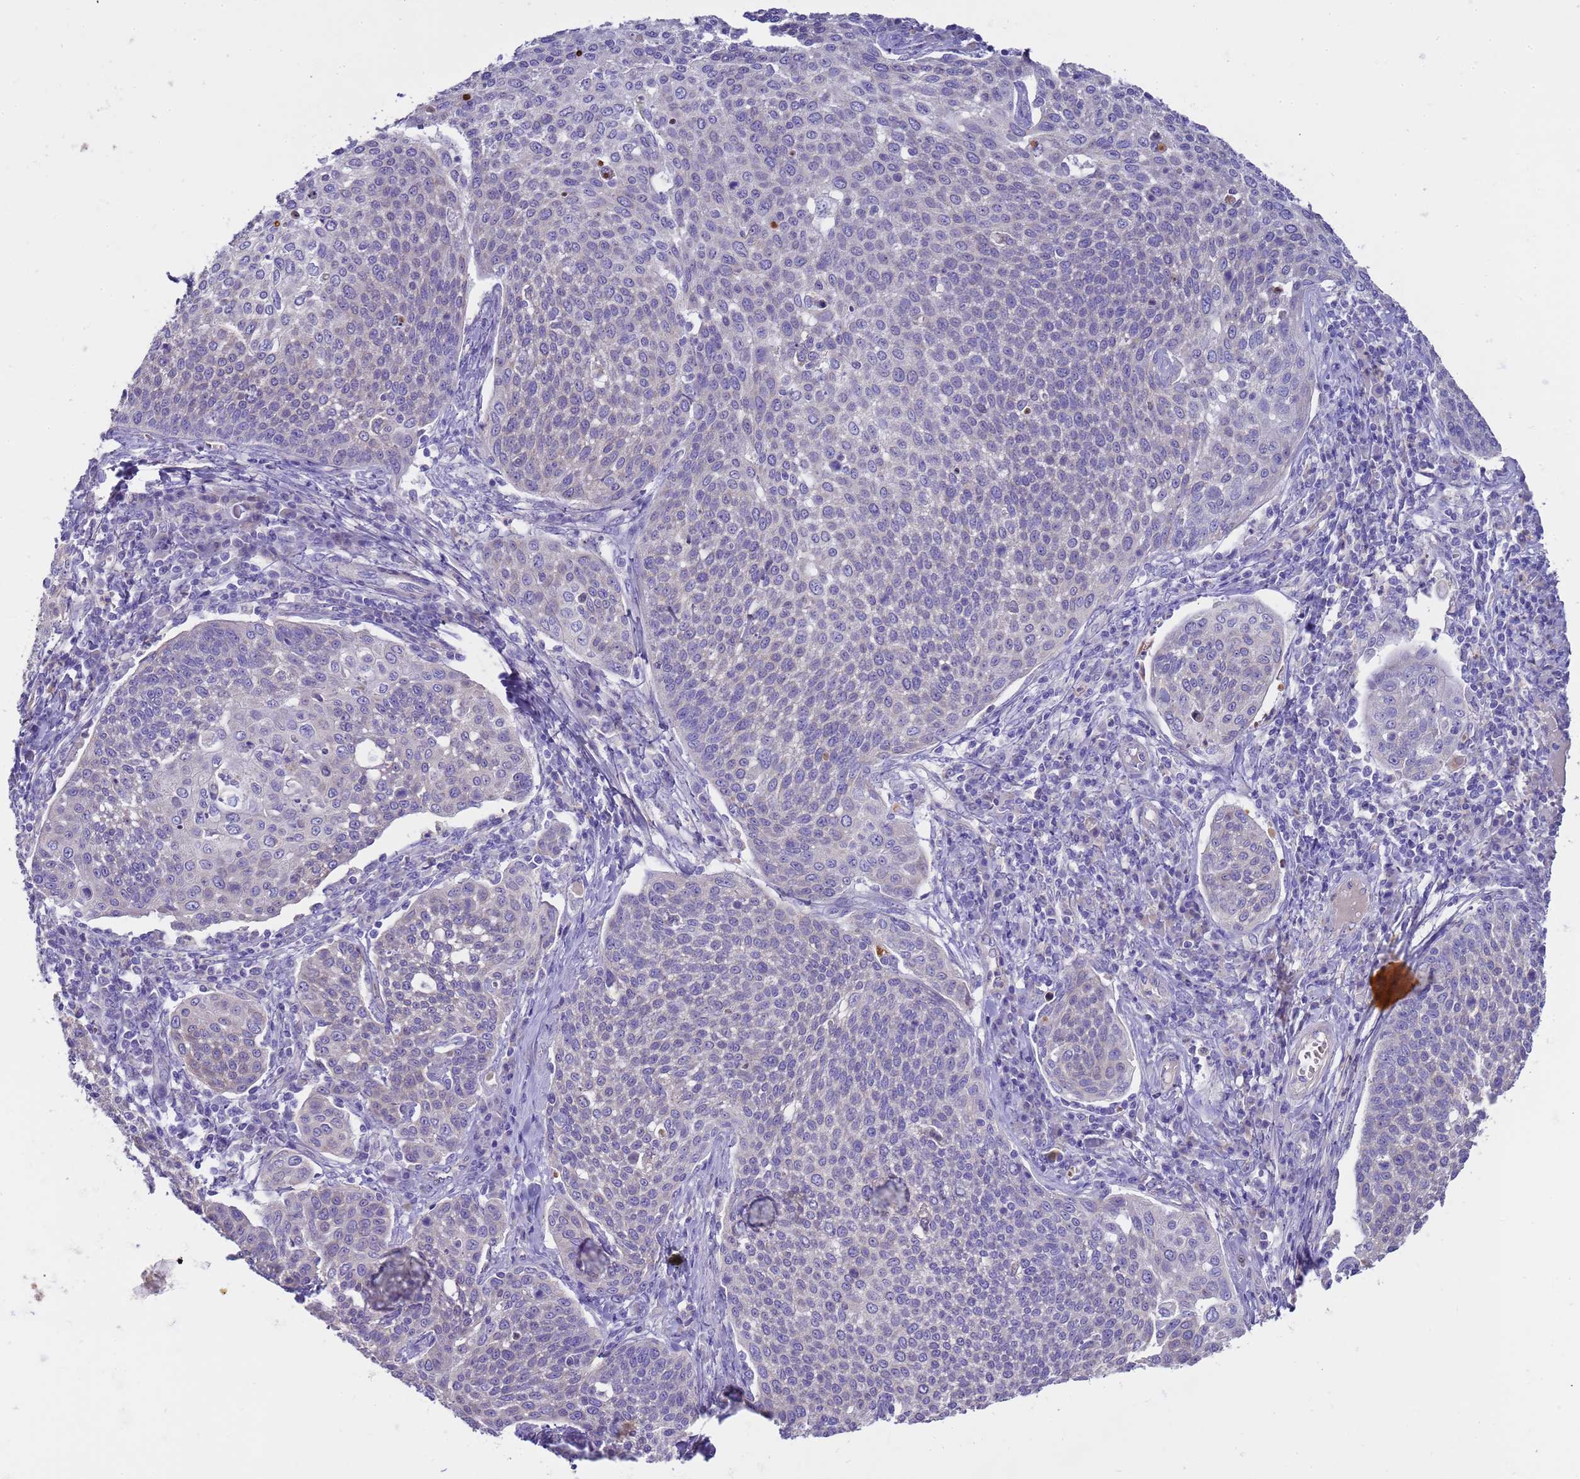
{"staining": {"intensity": "negative", "quantity": "none", "location": "none"}, "tissue": "cervical cancer", "cell_type": "Tumor cells", "image_type": "cancer", "snomed": [{"axis": "morphology", "description": "Squamous cell carcinoma, NOS"}, {"axis": "topography", "description": "Cervix"}], "caption": "This image is of cervical squamous cell carcinoma stained with immunohistochemistry to label a protein in brown with the nuclei are counter-stained blue. There is no expression in tumor cells.", "gene": "RIPPLY2", "patient": {"sex": "female", "age": 34}}